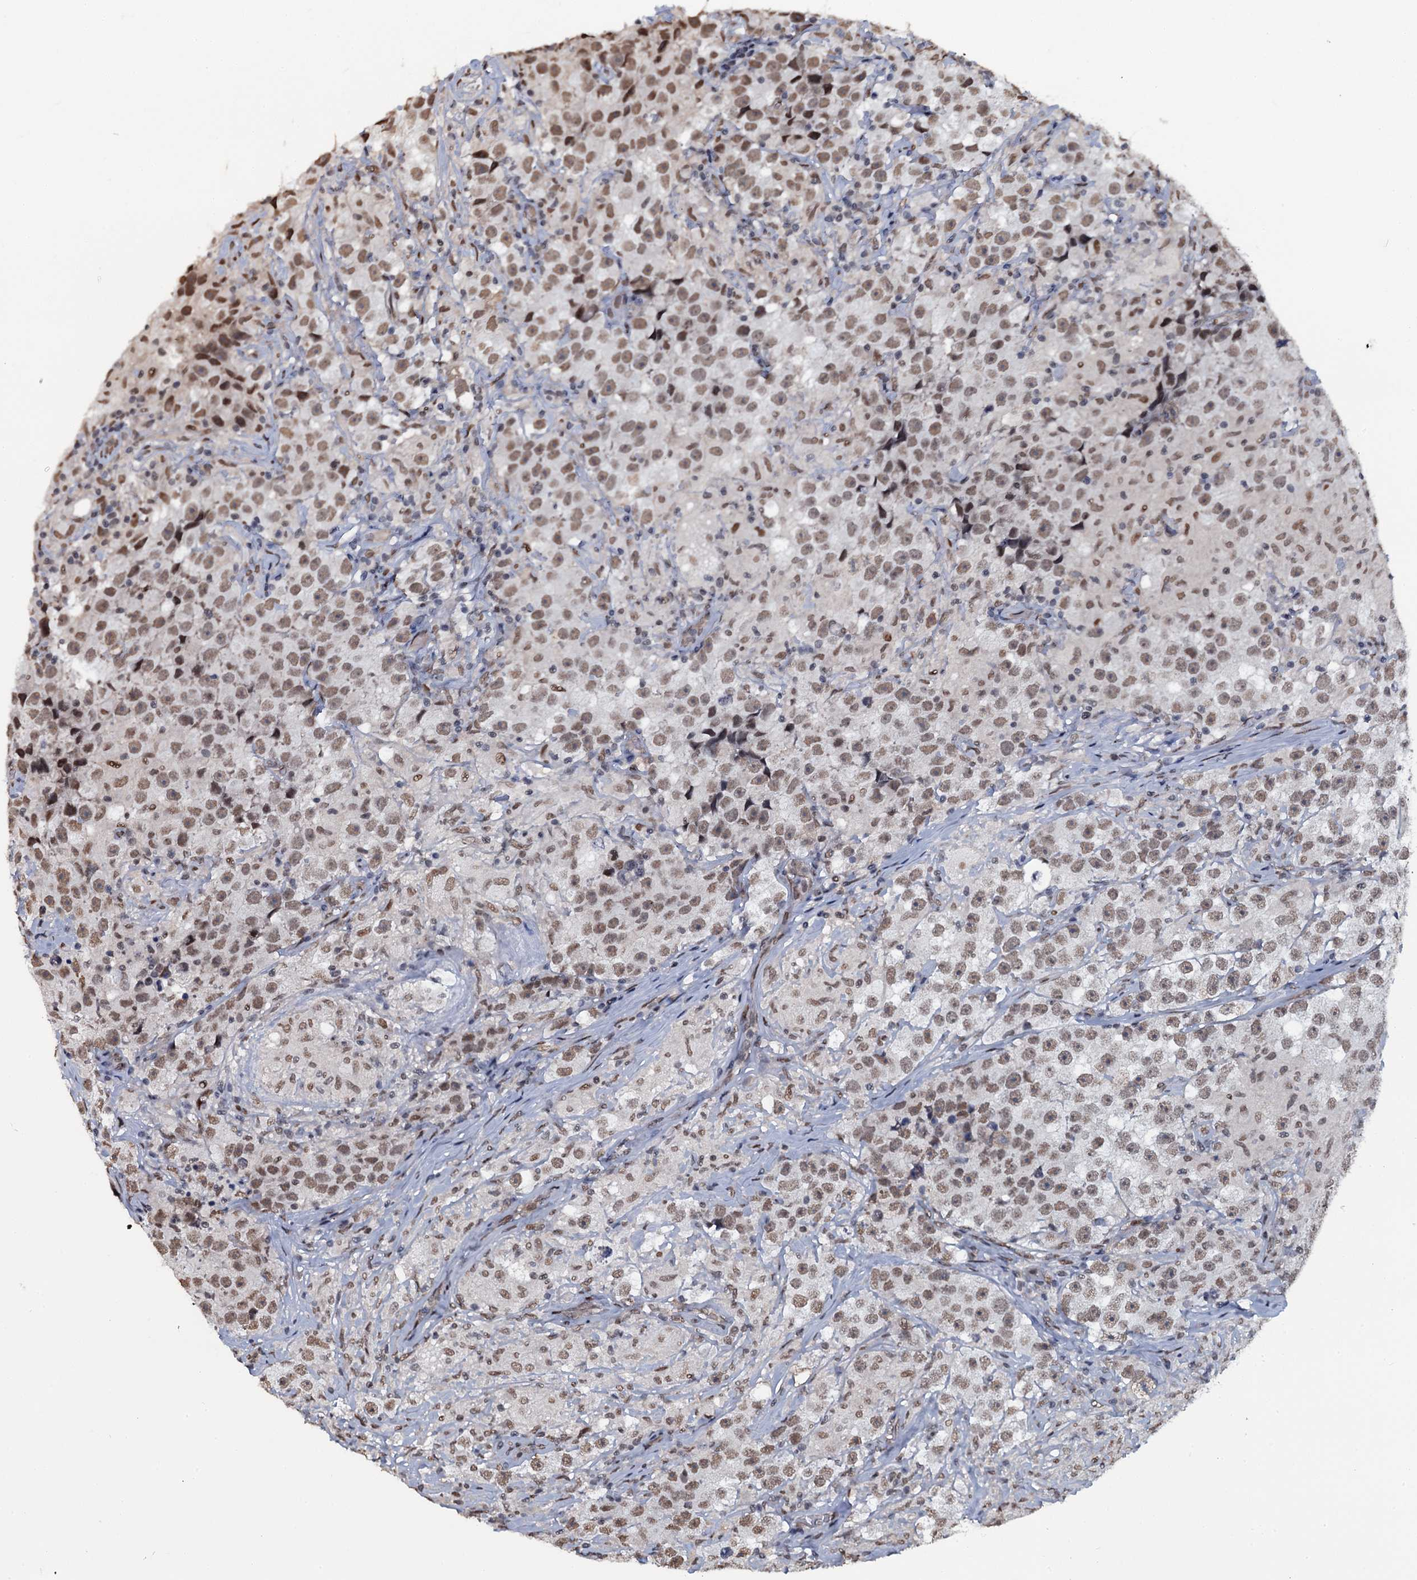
{"staining": {"intensity": "moderate", "quantity": ">75%", "location": "nuclear"}, "tissue": "testis cancer", "cell_type": "Tumor cells", "image_type": "cancer", "snomed": [{"axis": "morphology", "description": "Seminoma, NOS"}, {"axis": "topography", "description": "Testis"}], "caption": "Immunohistochemical staining of human testis cancer (seminoma) exhibits medium levels of moderate nuclear positivity in approximately >75% of tumor cells.", "gene": "SH2D4B", "patient": {"sex": "male", "age": 46}}